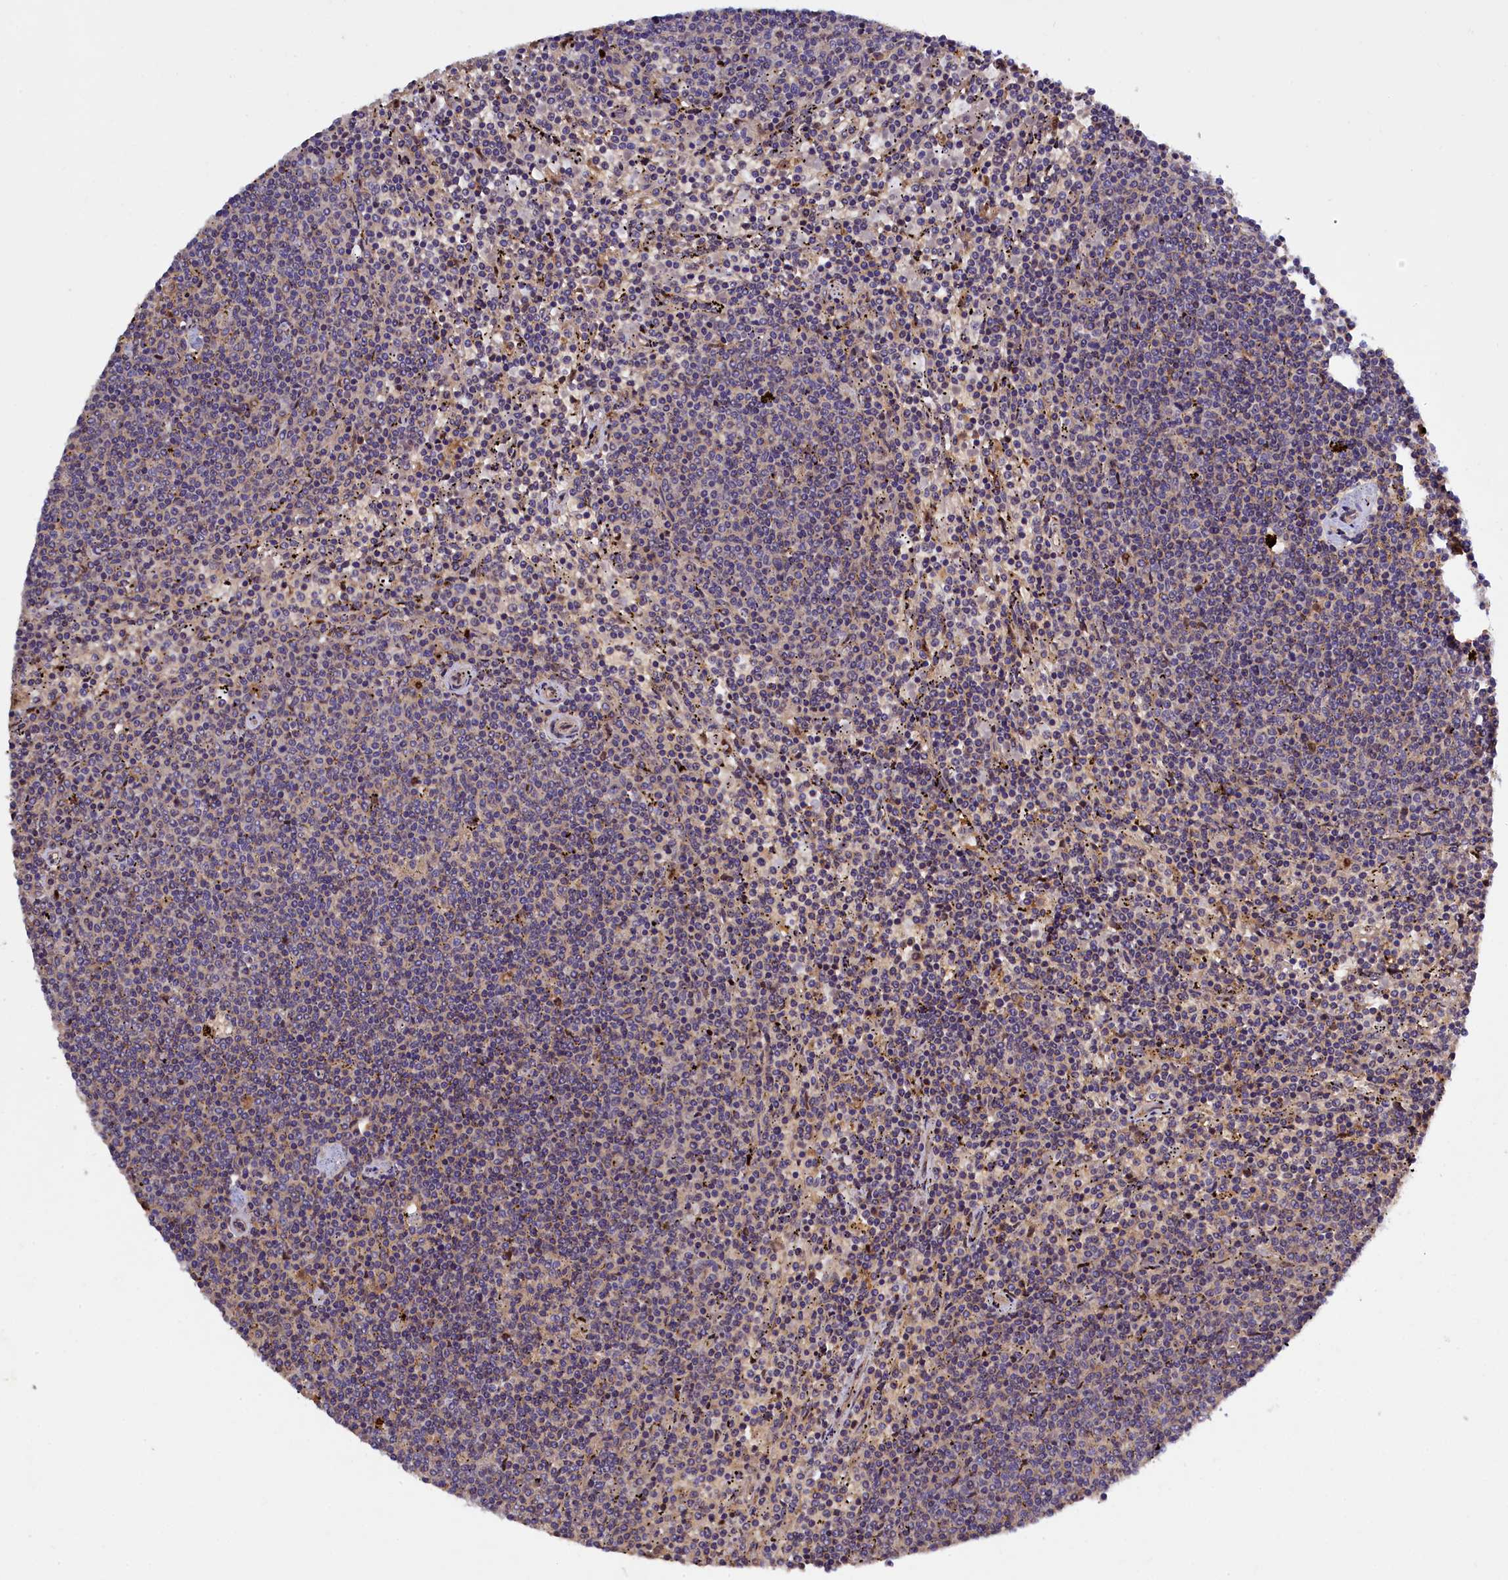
{"staining": {"intensity": "negative", "quantity": "none", "location": "none"}, "tissue": "lymphoma", "cell_type": "Tumor cells", "image_type": "cancer", "snomed": [{"axis": "morphology", "description": "Malignant lymphoma, non-Hodgkin's type, Low grade"}, {"axis": "topography", "description": "Spleen"}], "caption": "Immunohistochemistry micrograph of neoplastic tissue: lymphoma stained with DAB (3,3'-diaminobenzidine) shows no significant protein expression in tumor cells.", "gene": "NAIP", "patient": {"sex": "female", "age": 50}}